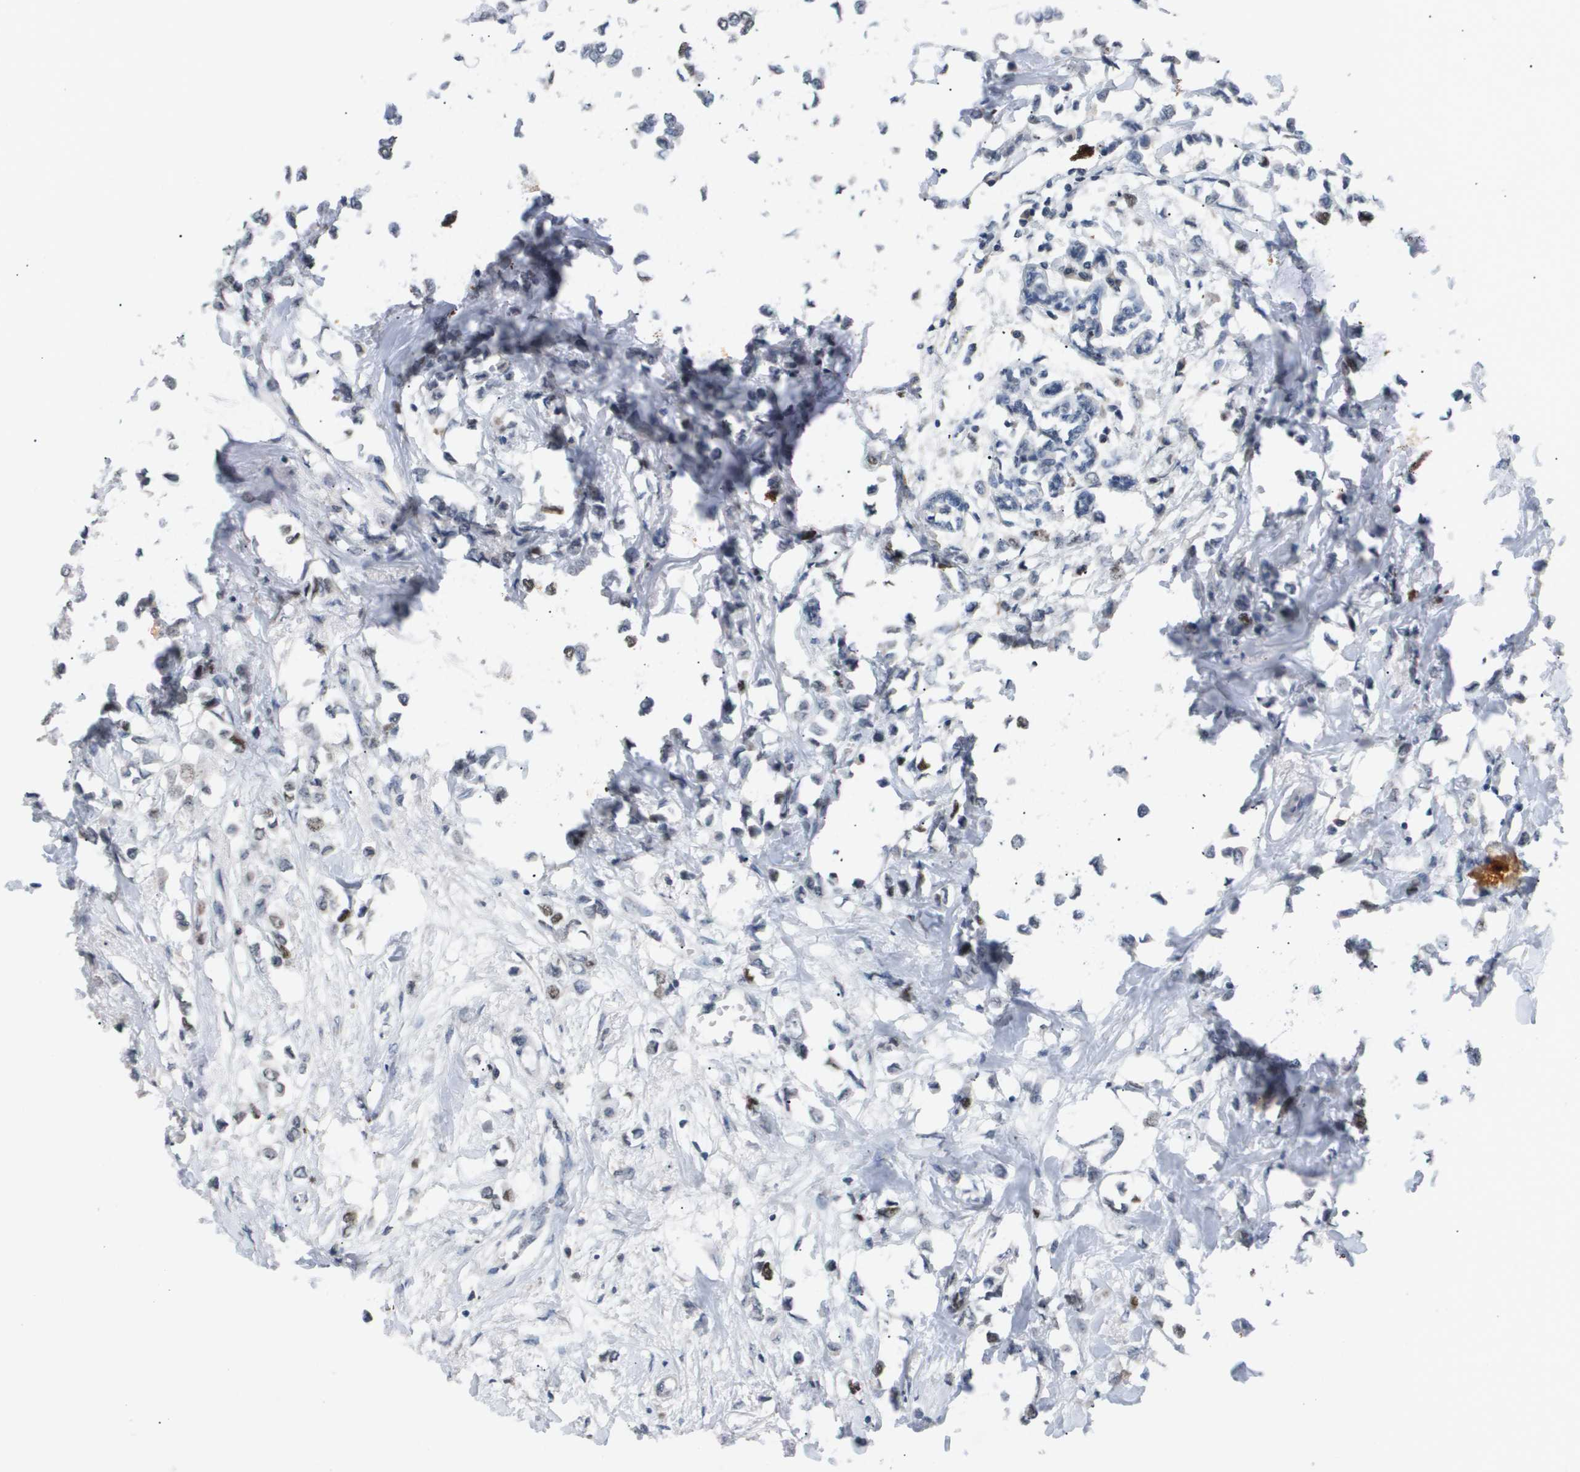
{"staining": {"intensity": "moderate", "quantity": "<25%", "location": "nuclear"}, "tissue": "breast cancer", "cell_type": "Tumor cells", "image_type": "cancer", "snomed": [{"axis": "morphology", "description": "Lobular carcinoma"}, {"axis": "topography", "description": "Breast"}], "caption": "Protein expression analysis of human lobular carcinoma (breast) reveals moderate nuclear expression in about <25% of tumor cells. The staining is performed using DAB brown chromogen to label protein expression. The nuclei are counter-stained blue using hematoxylin.", "gene": "ANAPC2", "patient": {"sex": "female", "age": 51}}